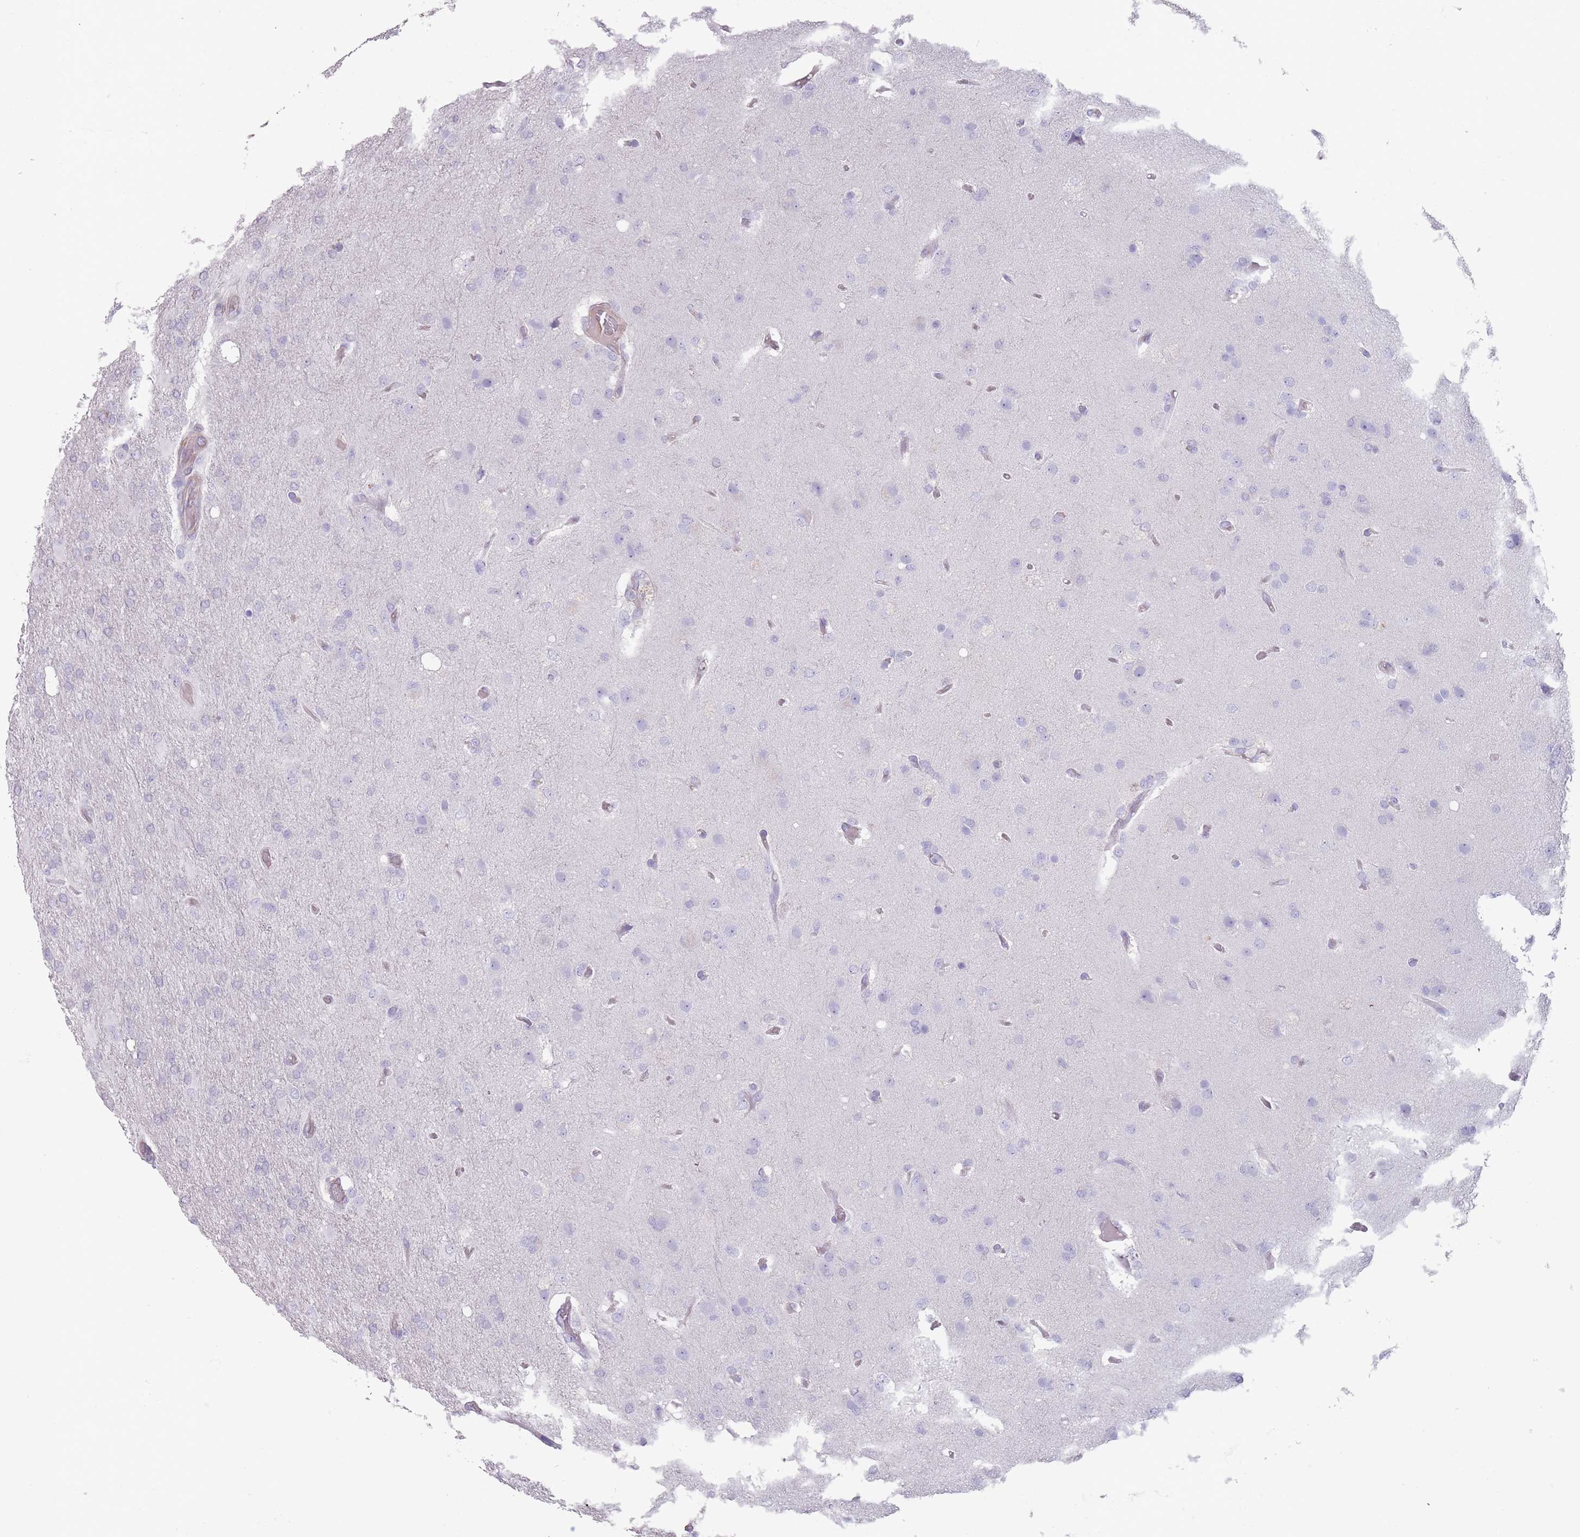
{"staining": {"intensity": "negative", "quantity": "none", "location": "none"}, "tissue": "glioma", "cell_type": "Tumor cells", "image_type": "cancer", "snomed": [{"axis": "morphology", "description": "Glioma, malignant, High grade"}, {"axis": "topography", "description": "Brain"}], "caption": "Histopathology image shows no significant protein staining in tumor cells of glioma.", "gene": "RHBG", "patient": {"sex": "female", "age": 74}}